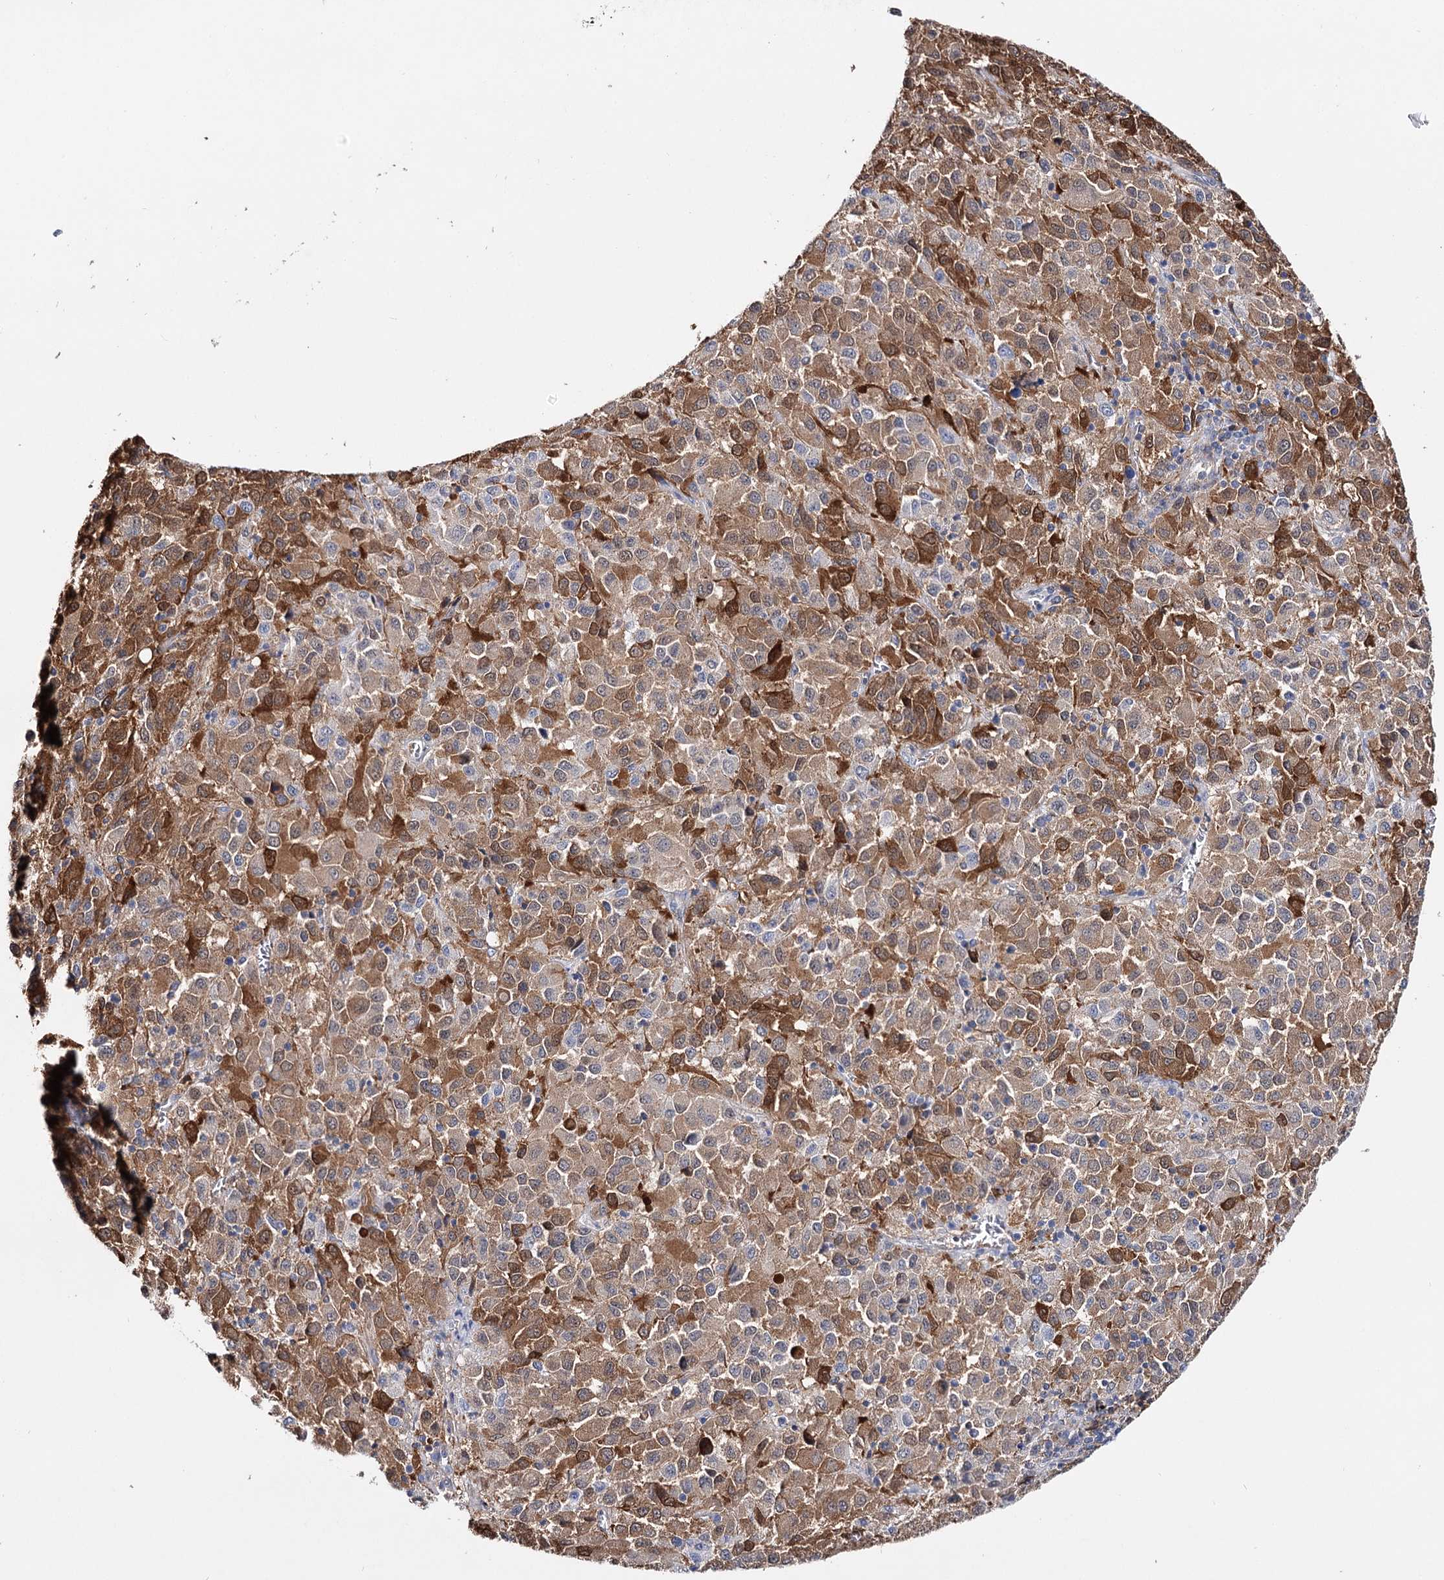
{"staining": {"intensity": "moderate", "quantity": ">75%", "location": "cytoplasmic/membranous,nuclear"}, "tissue": "melanoma", "cell_type": "Tumor cells", "image_type": "cancer", "snomed": [{"axis": "morphology", "description": "Malignant melanoma, Metastatic site"}, {"axis": "topography", "description": "Lung"}], "caption": "Moderate cytoplasmic/membranous and nuclear protein expression is present in approximately >75% of tumor cells in melanoma.", "gene": "CFAP46", "patient": {"sex": "male", "age": 64}}